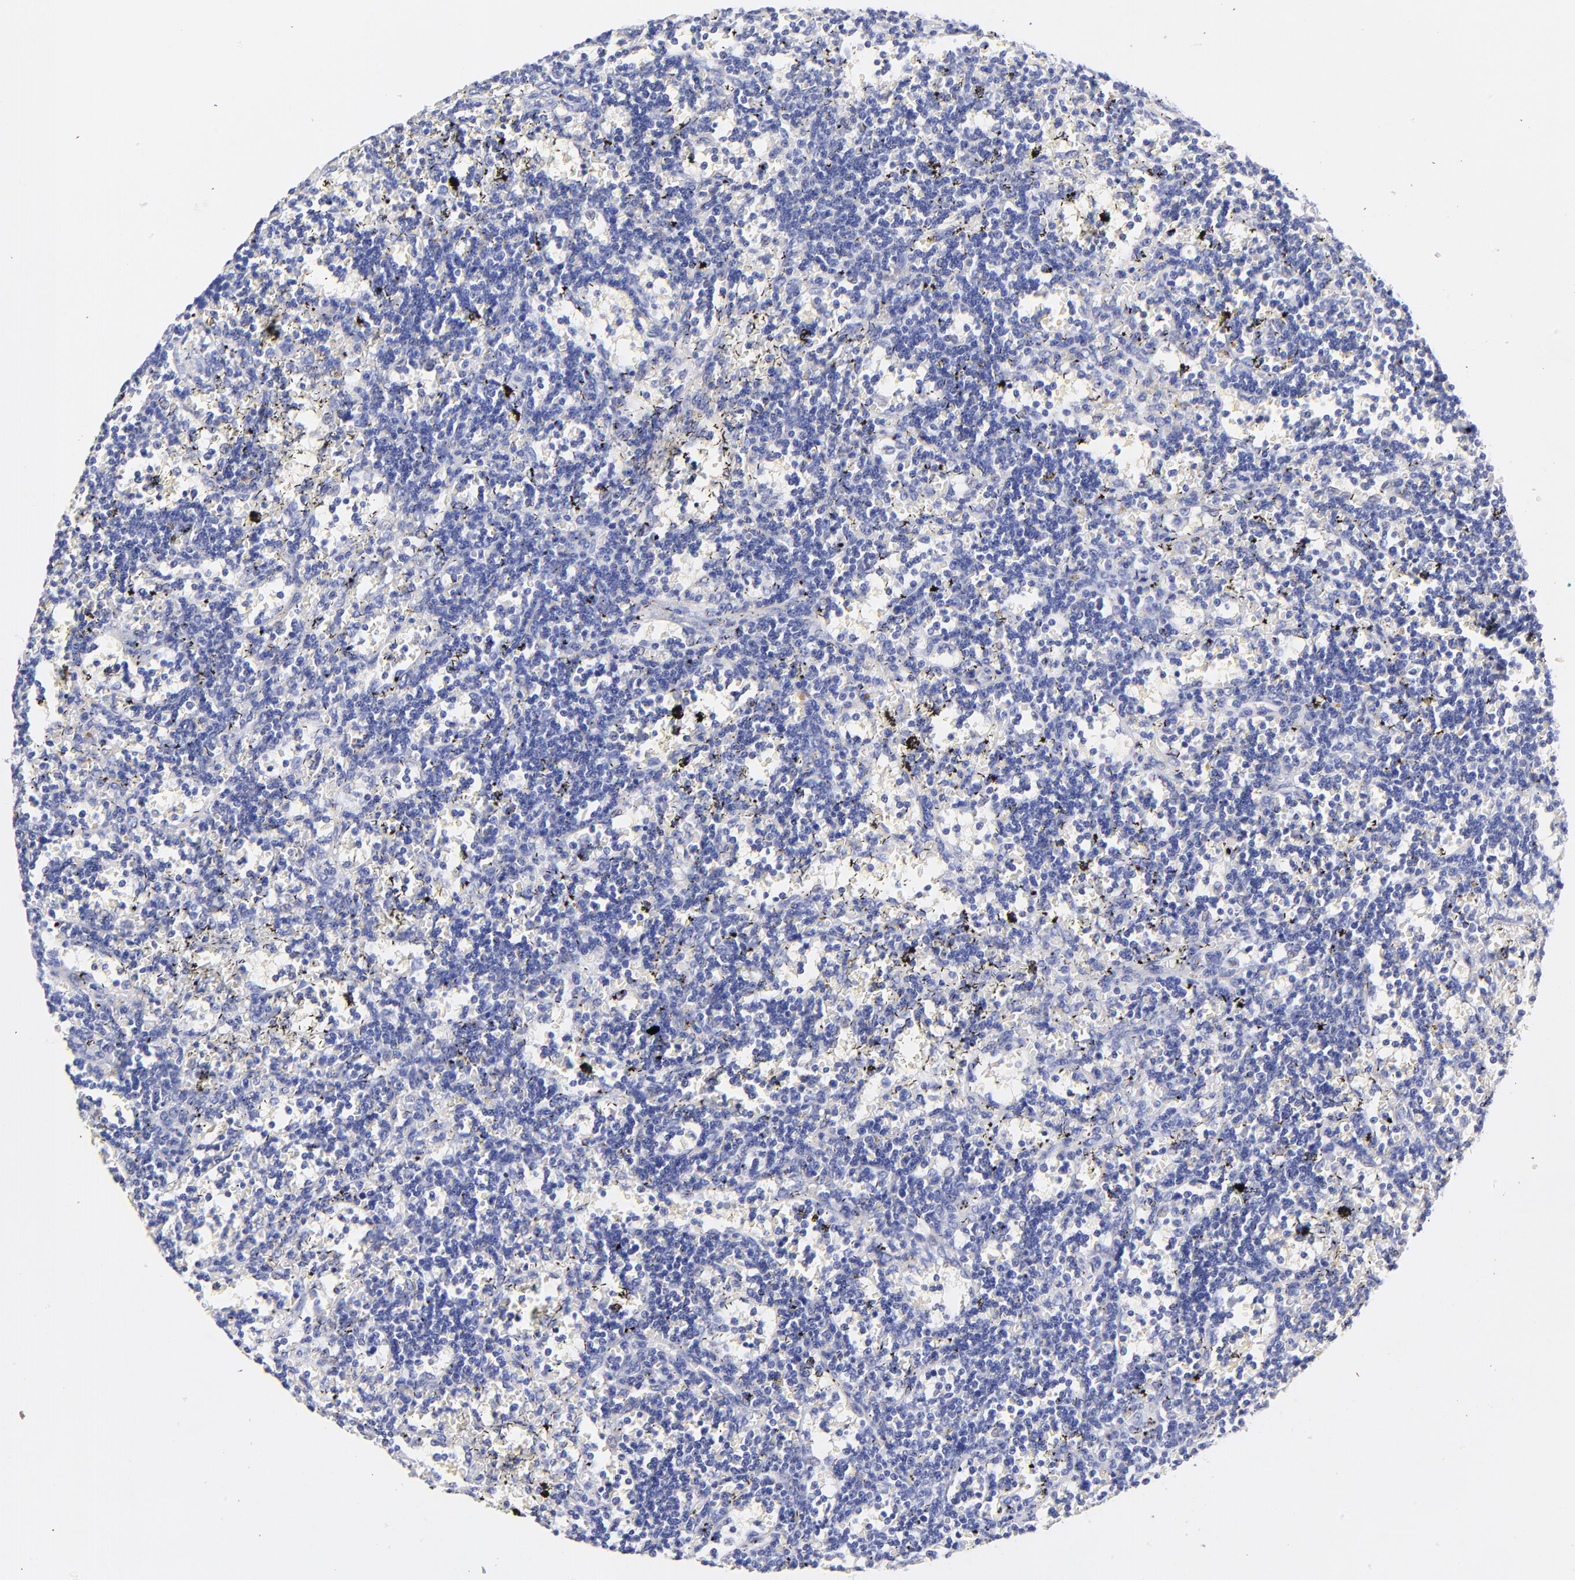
{"staining": {"intensity": "negative", "quantity": "none", "location": "none"}, "tissue": "lymphoma", "cell_type": "Tumor cells", "image_type": "cancer", "snomed": [{"axis": "morphology", "description": "Malignant lymphoma, non-Hodgkin's type, Low grade"}, {"axis": "topography", "description": "Spleen"}], "caption": "The IHC photomicrograph has no significant expression in tumor cells of lymphoma tissue.", "gene": "HORMAD2", "patient": {"sex": "male", "age": 60}}